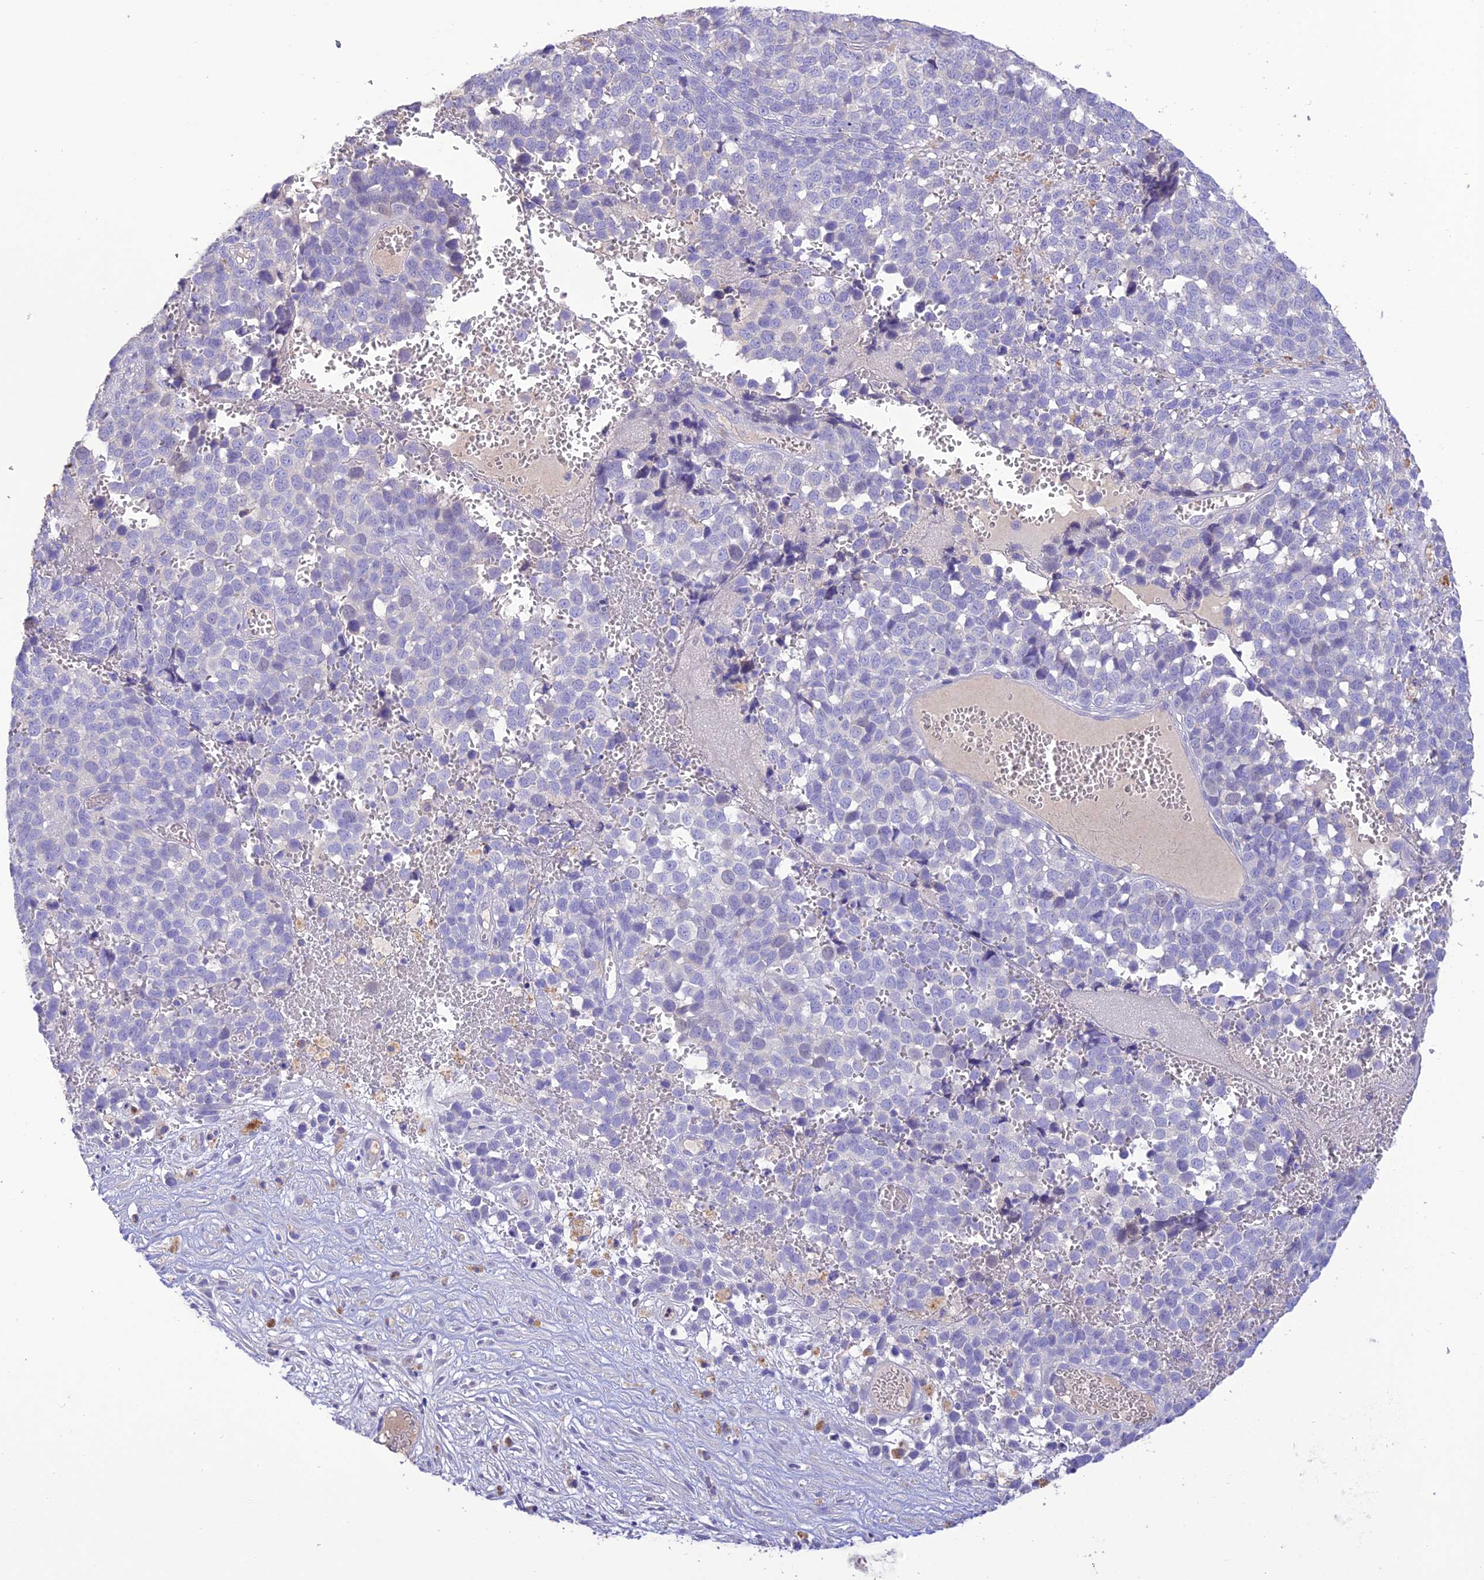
{"staining": {"intensity": "negative", "quantity": "none", "location": "none"}, "tissue": "melanoma", "cell_type": "Tumor cells", "image_type": "cancer", "snomed": [{"axis": "morphology", "description": "Malignant melanoma, NOS"}, {"axis": "topography", "description": "Nose, NOS"}], "caption": "High power microscopy micrograph of an immunohistochemistry (IHC) photomicrograph of malignant melanoma, revealing no significant expression in tumor cells. The staining is performed using DAB brown chromogen with nuclei counter-stained in using hematoxylin.", "gene": "SFT2D2", "patient": {"sex": "female", "age": 48}}